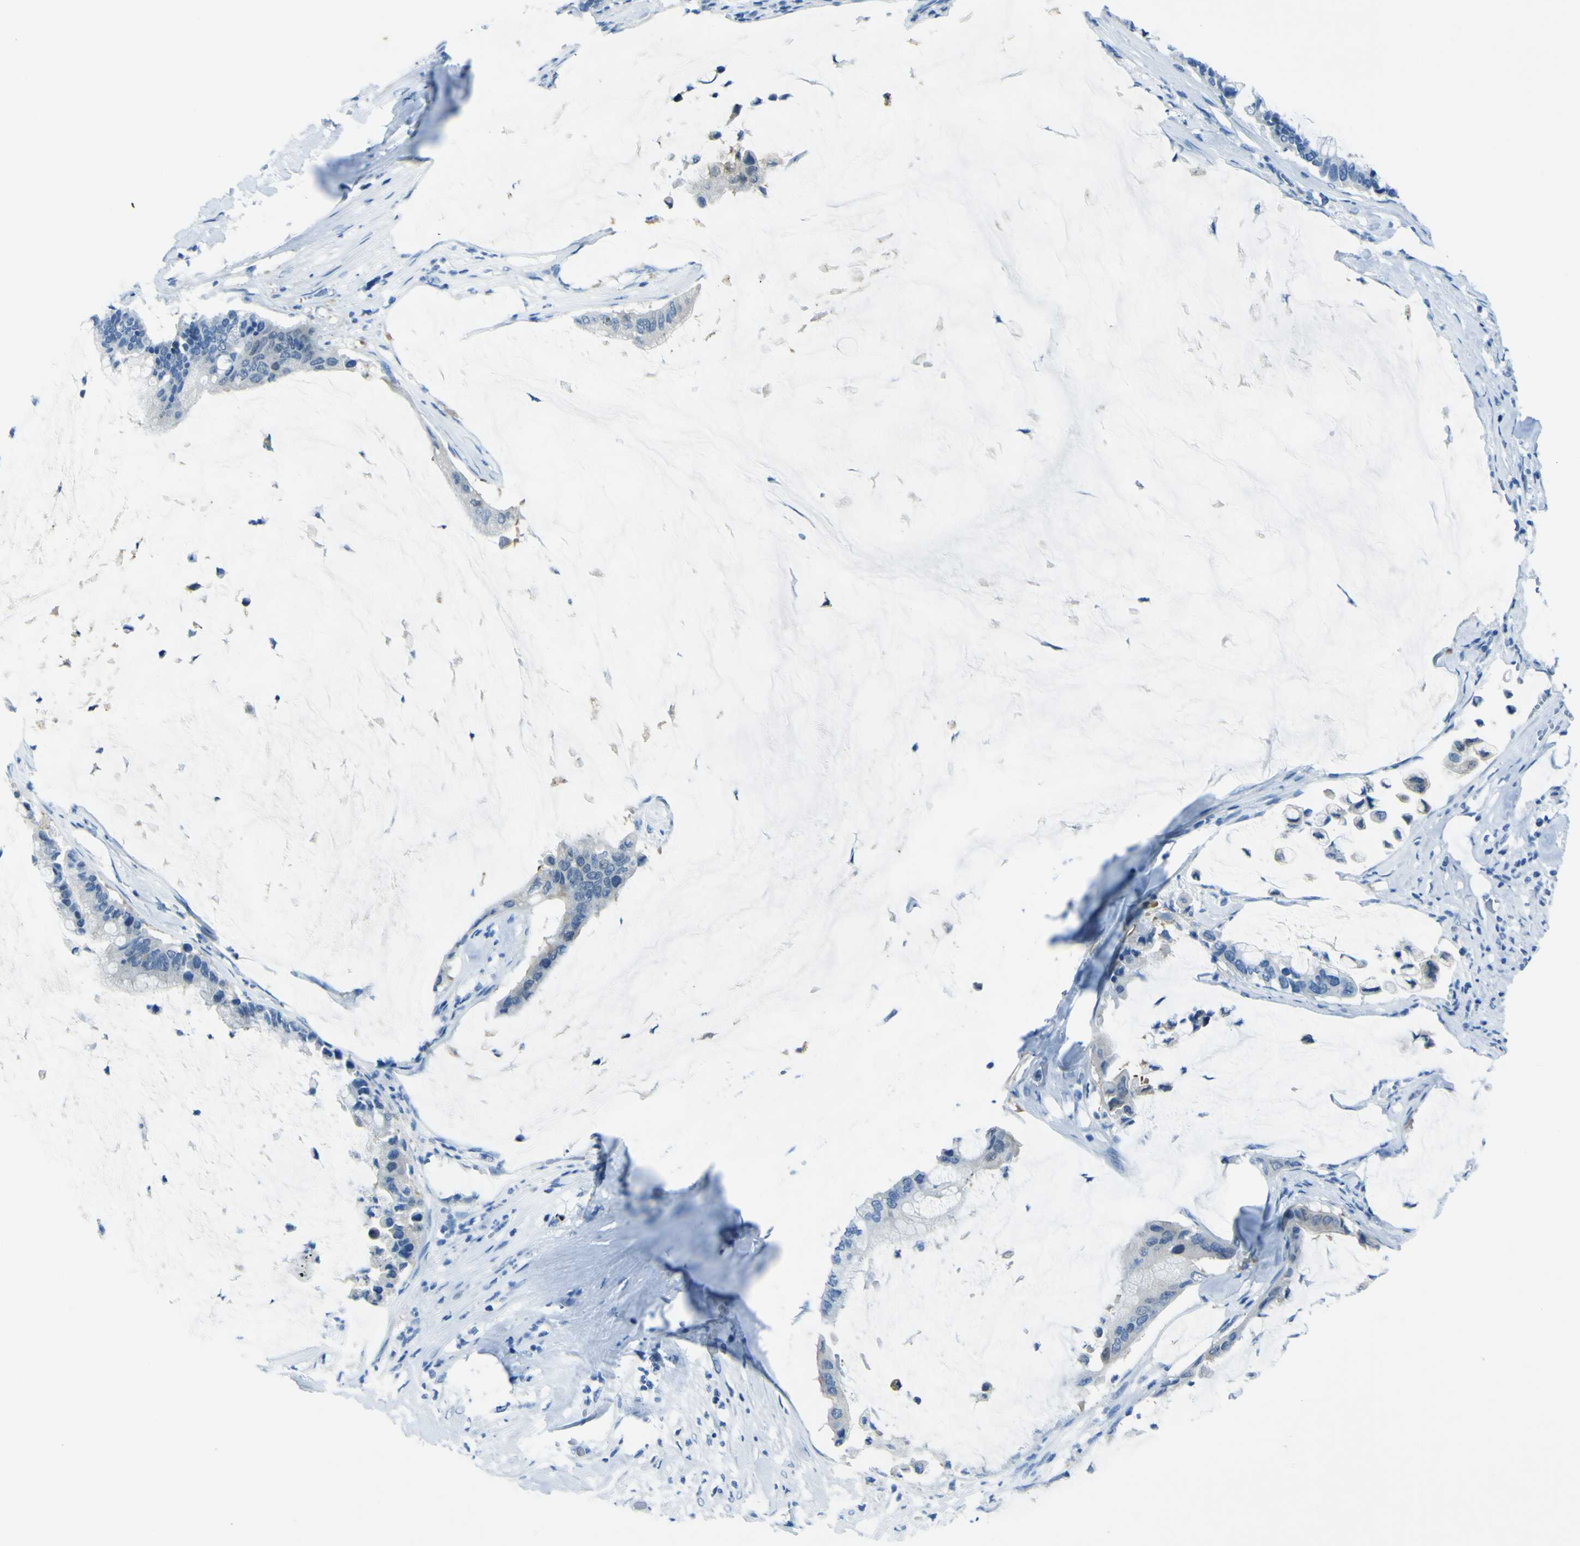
{"staining": {"intensity": "negative", "quantity": "none", "location": "none"}, "tissue": "pancreatic cancer", "cell_type": "Tumor cells", "image_type": "cancer", "snomed": [{"axis": "morphology", "description": "Adenocarcinoma, NOS"}, {"axis": "topography", "description": "Pancreas"}], "caption": "This is an immunohistochemistry photomicrograph of pancreatic adenocarcinoma. There is no positivity in tumor cells.", "gene": "PHKG1", "patient": {"sex": "male", "age": 41}}